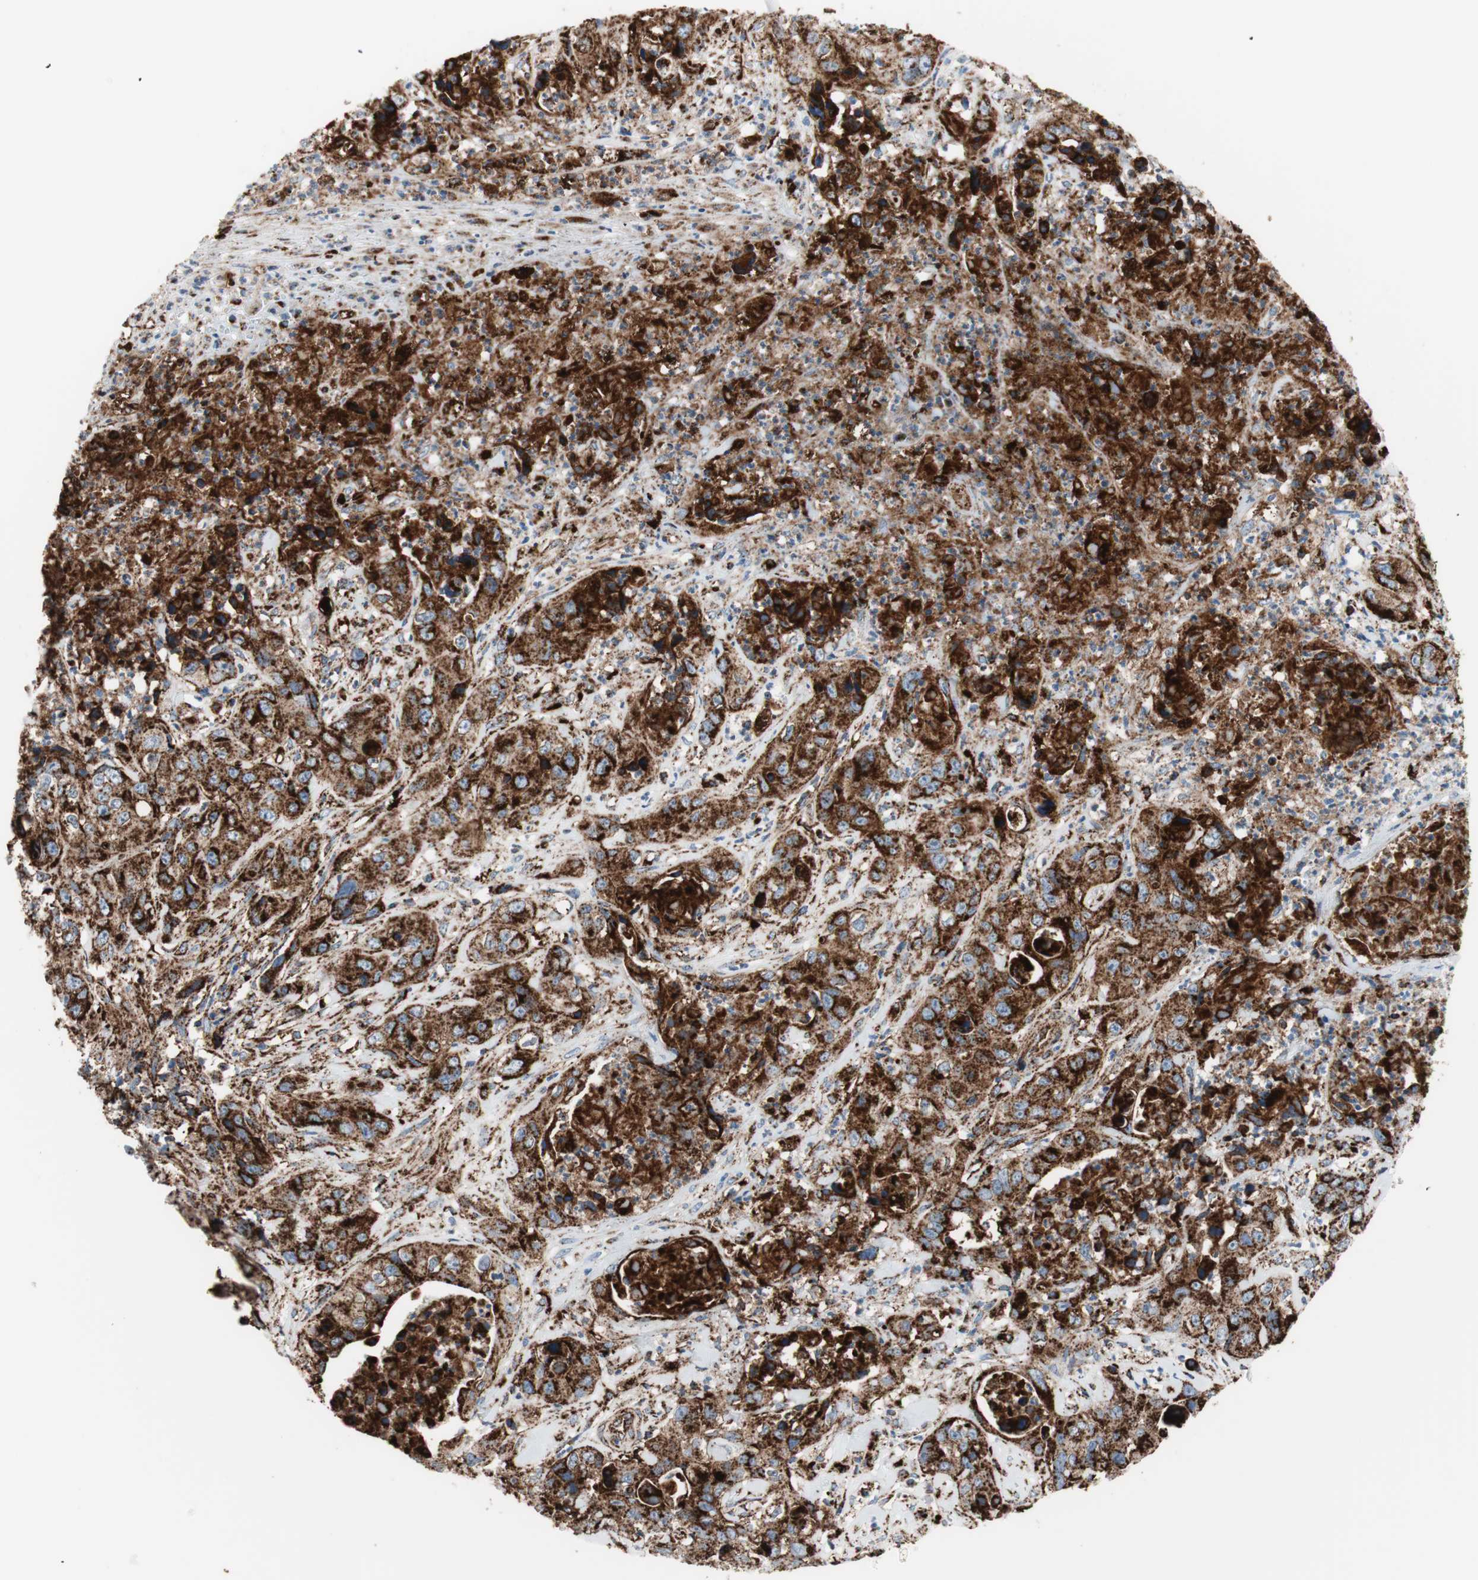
{"staining": {"intensity": "strong", "quantity": ">75%", "location": "cytoplasmic/membranous"}, "tissue": "liver cancer", "cell_type": "Tumor cells", "image_type": "cancer", "snomed": [{"axis": "morphology", "description": "Cholangiocarcinoma"}, {"axis": "topography", "description": "Liver"}], "caption": "Immunohistochemistry histopathology image of neoplastic tissue: human liver cancer stained using immunohistochemistry displays high levels of strong protein expression localized specifically in the cytoplasmic/membranous of tumor cells, appearing as a cytoplasmic/membranous brown color.", "gene": "LAMP1", "patient": {"sex": "female", "age": 61}}